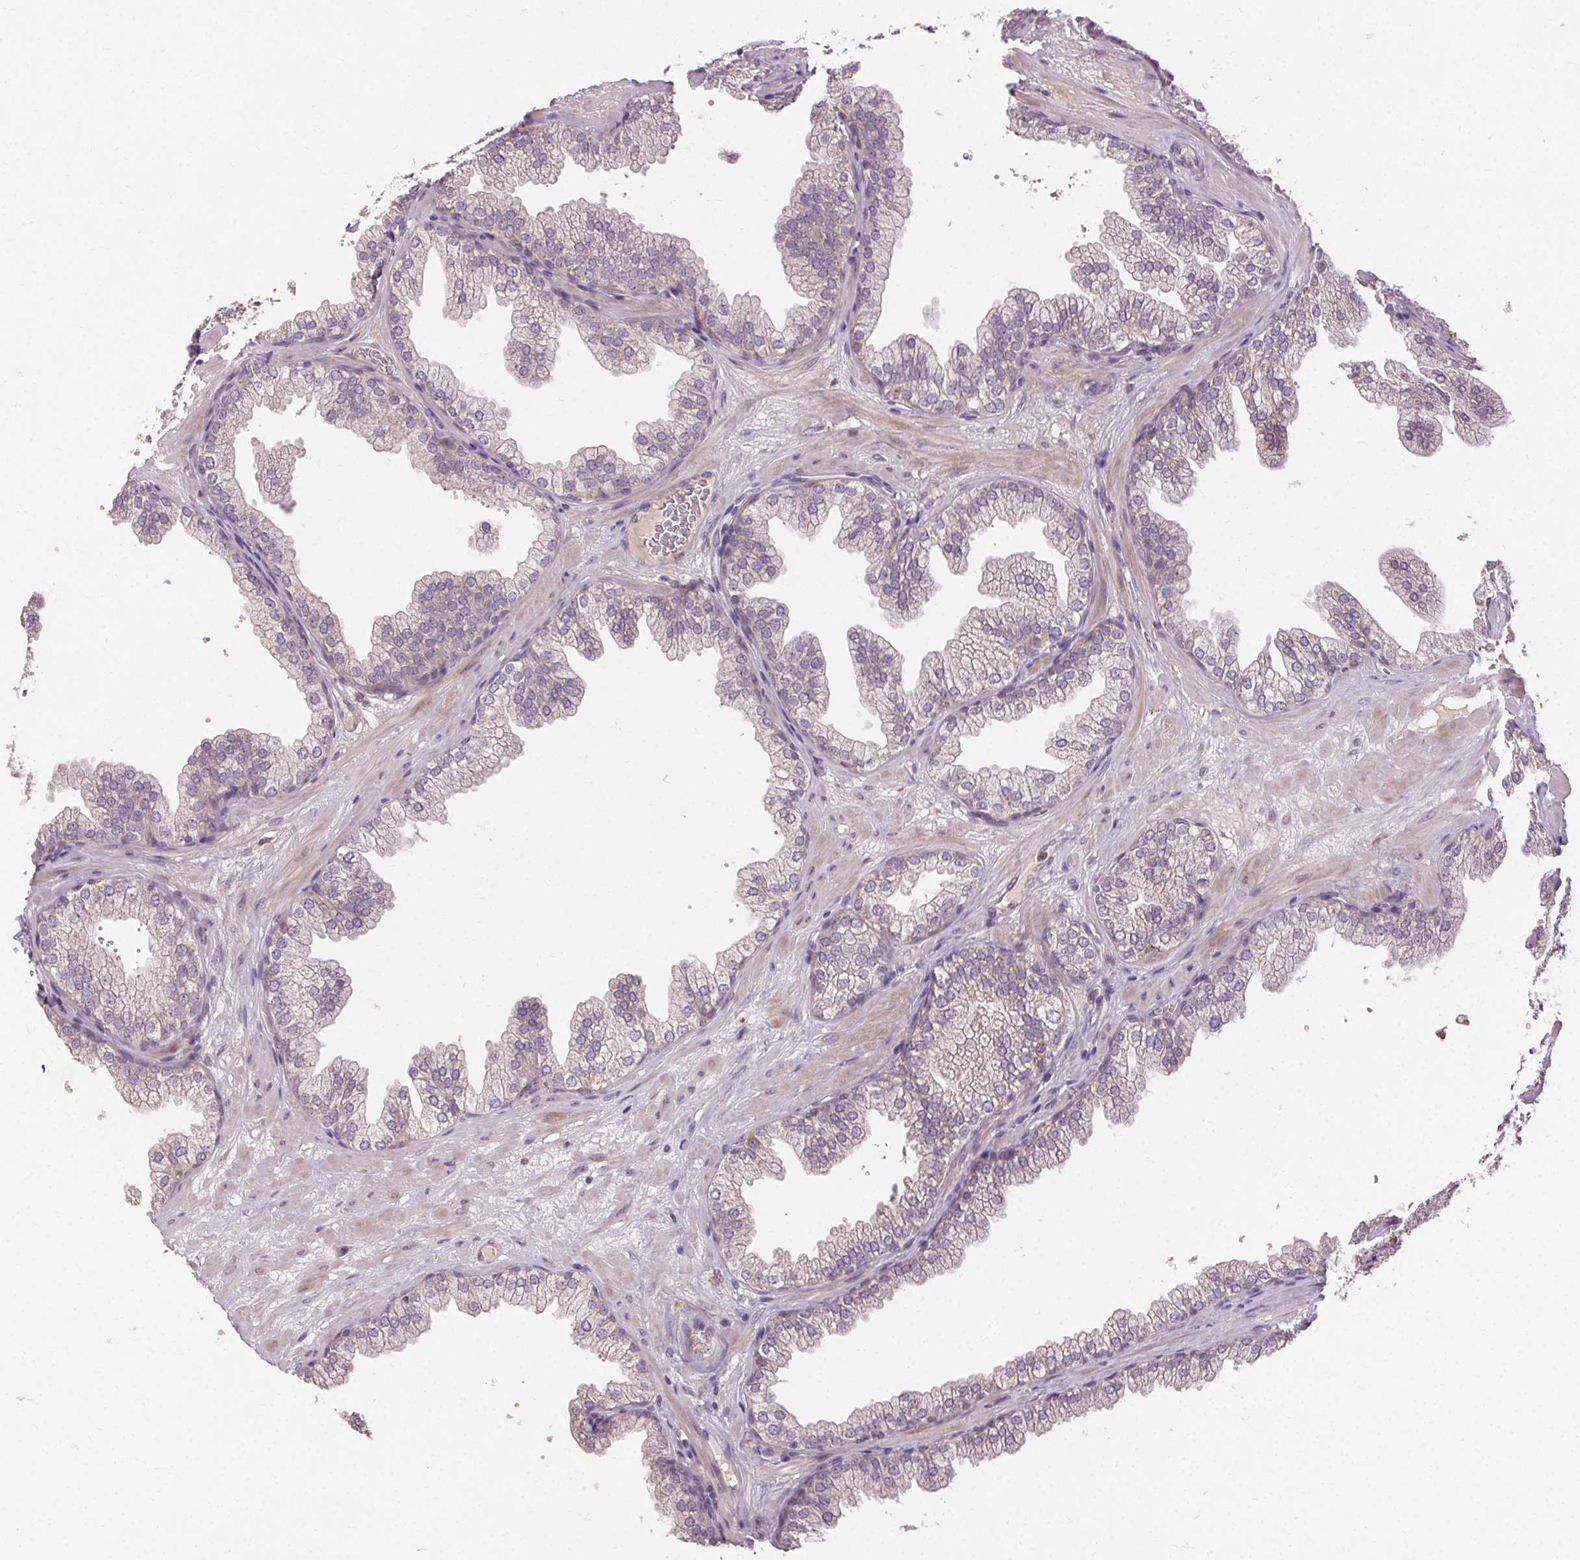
{"staining": {"intensity": "strong", "quantity": "25%-75%", "location": "cytoplasmic/membranous"}, "tissue": "prostate", "cell_type": "Glandular cells", "image_type": "normal", "snomed": [{"axis": "morphology", "description": "Normal tissue, NOS"}, {"axis": "topography", "description": "Prostate"}], "caption": "A histopathology image showing strong cytoplasmic/membranous expression in about 25%-75% of glandular cells in normal prostate, as visualized by brown immunohistochemical staining.", "gene": "REP15", "patient": {"sex": "male", "age": 37}}